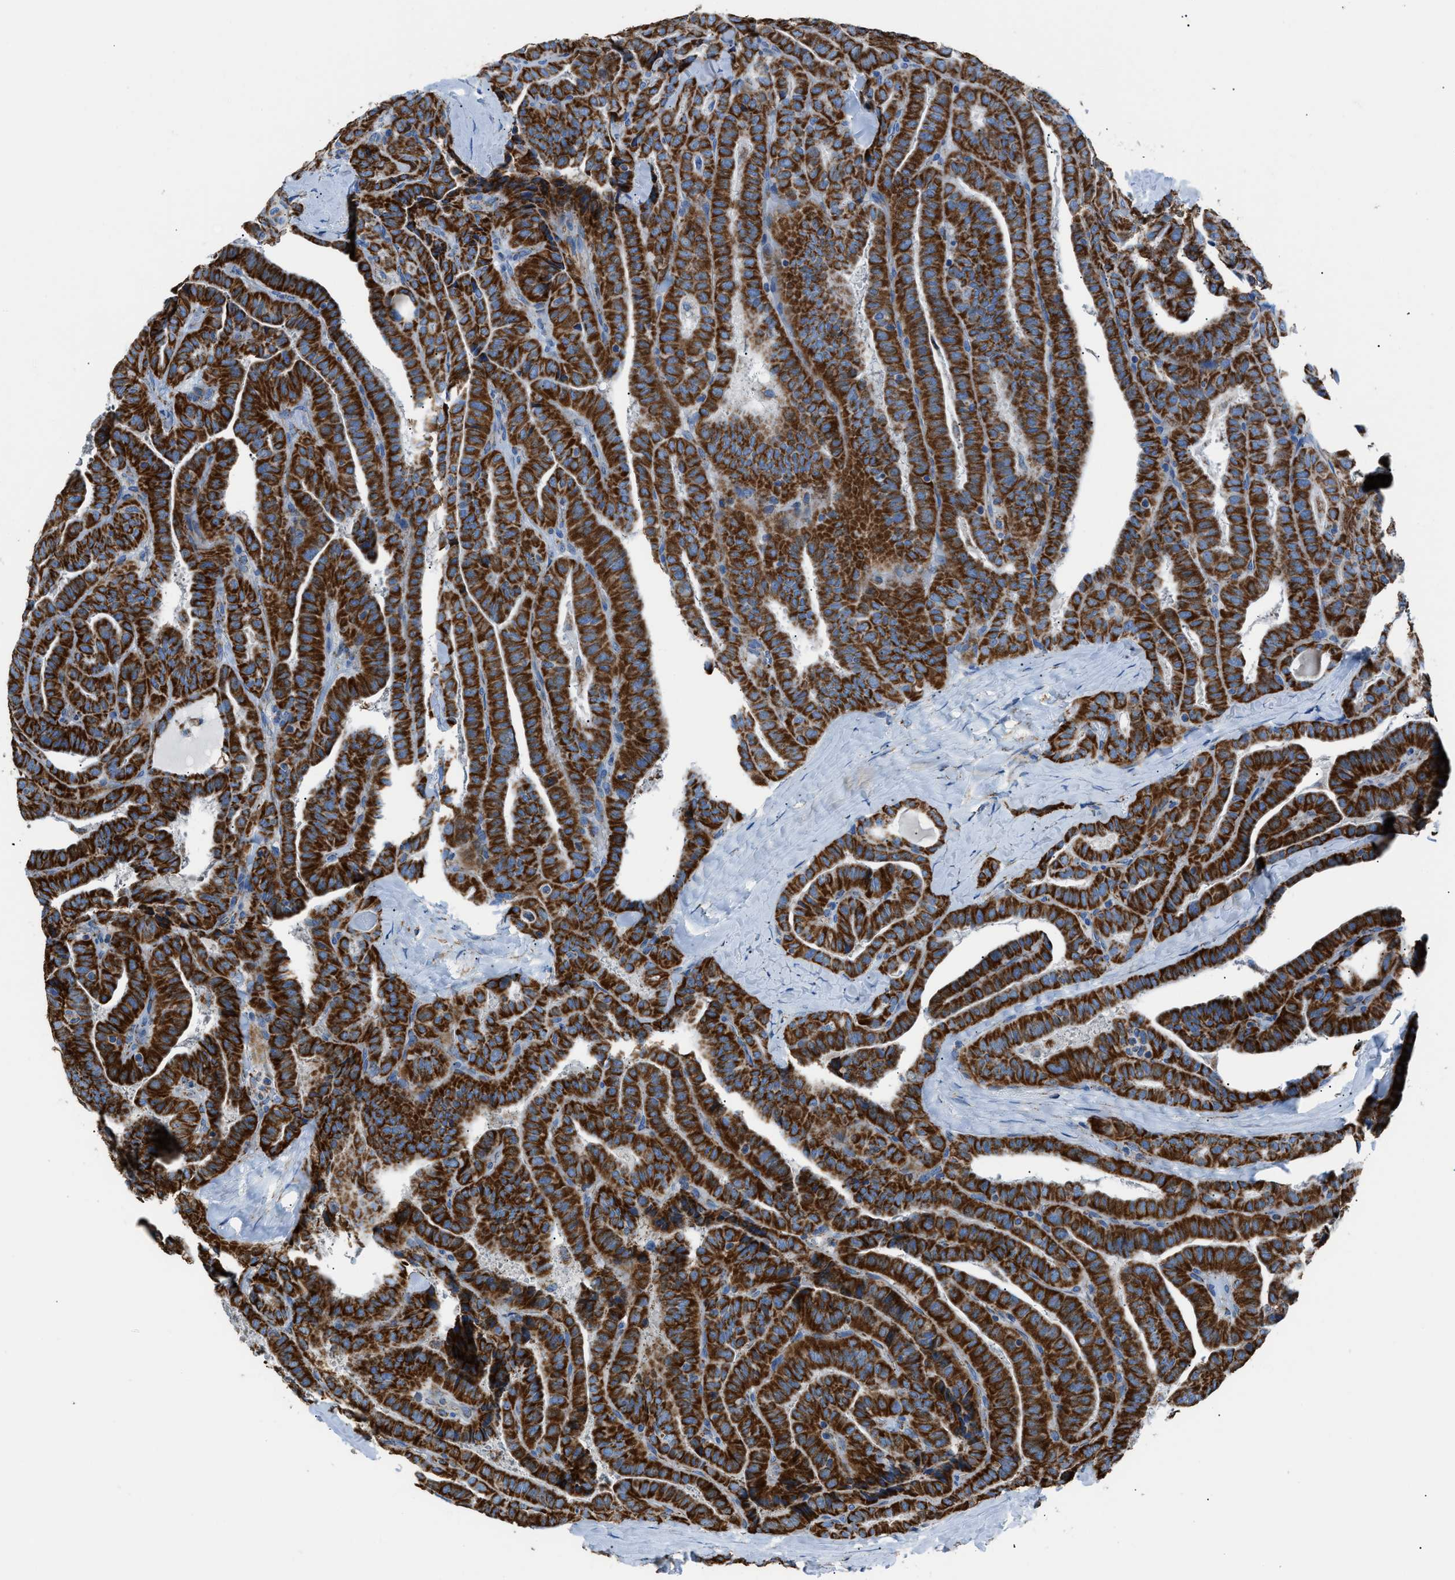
{"staining": {"intensity": "strong", "quantity": ">75%", "location": "cytoplasmic/membranous"}, "tissue": "thyroid cancer", "cell_type": "Tumor cells", "image_type": "cancer", "snomed": [{"axis": "morphology", "description": "Papillary adenocarcinoma, NOS"}, {"axis": "topography", "description": "Thyroid gland"}], "caption": "Tumor cells display high levels of strong cytoplasmic/membranous staining in approximately >75% of cells in thyroid cancer (papillary adenocarcinoma).", "gene": "PHB2", "patient": {"sex": "male", "age": 77}}